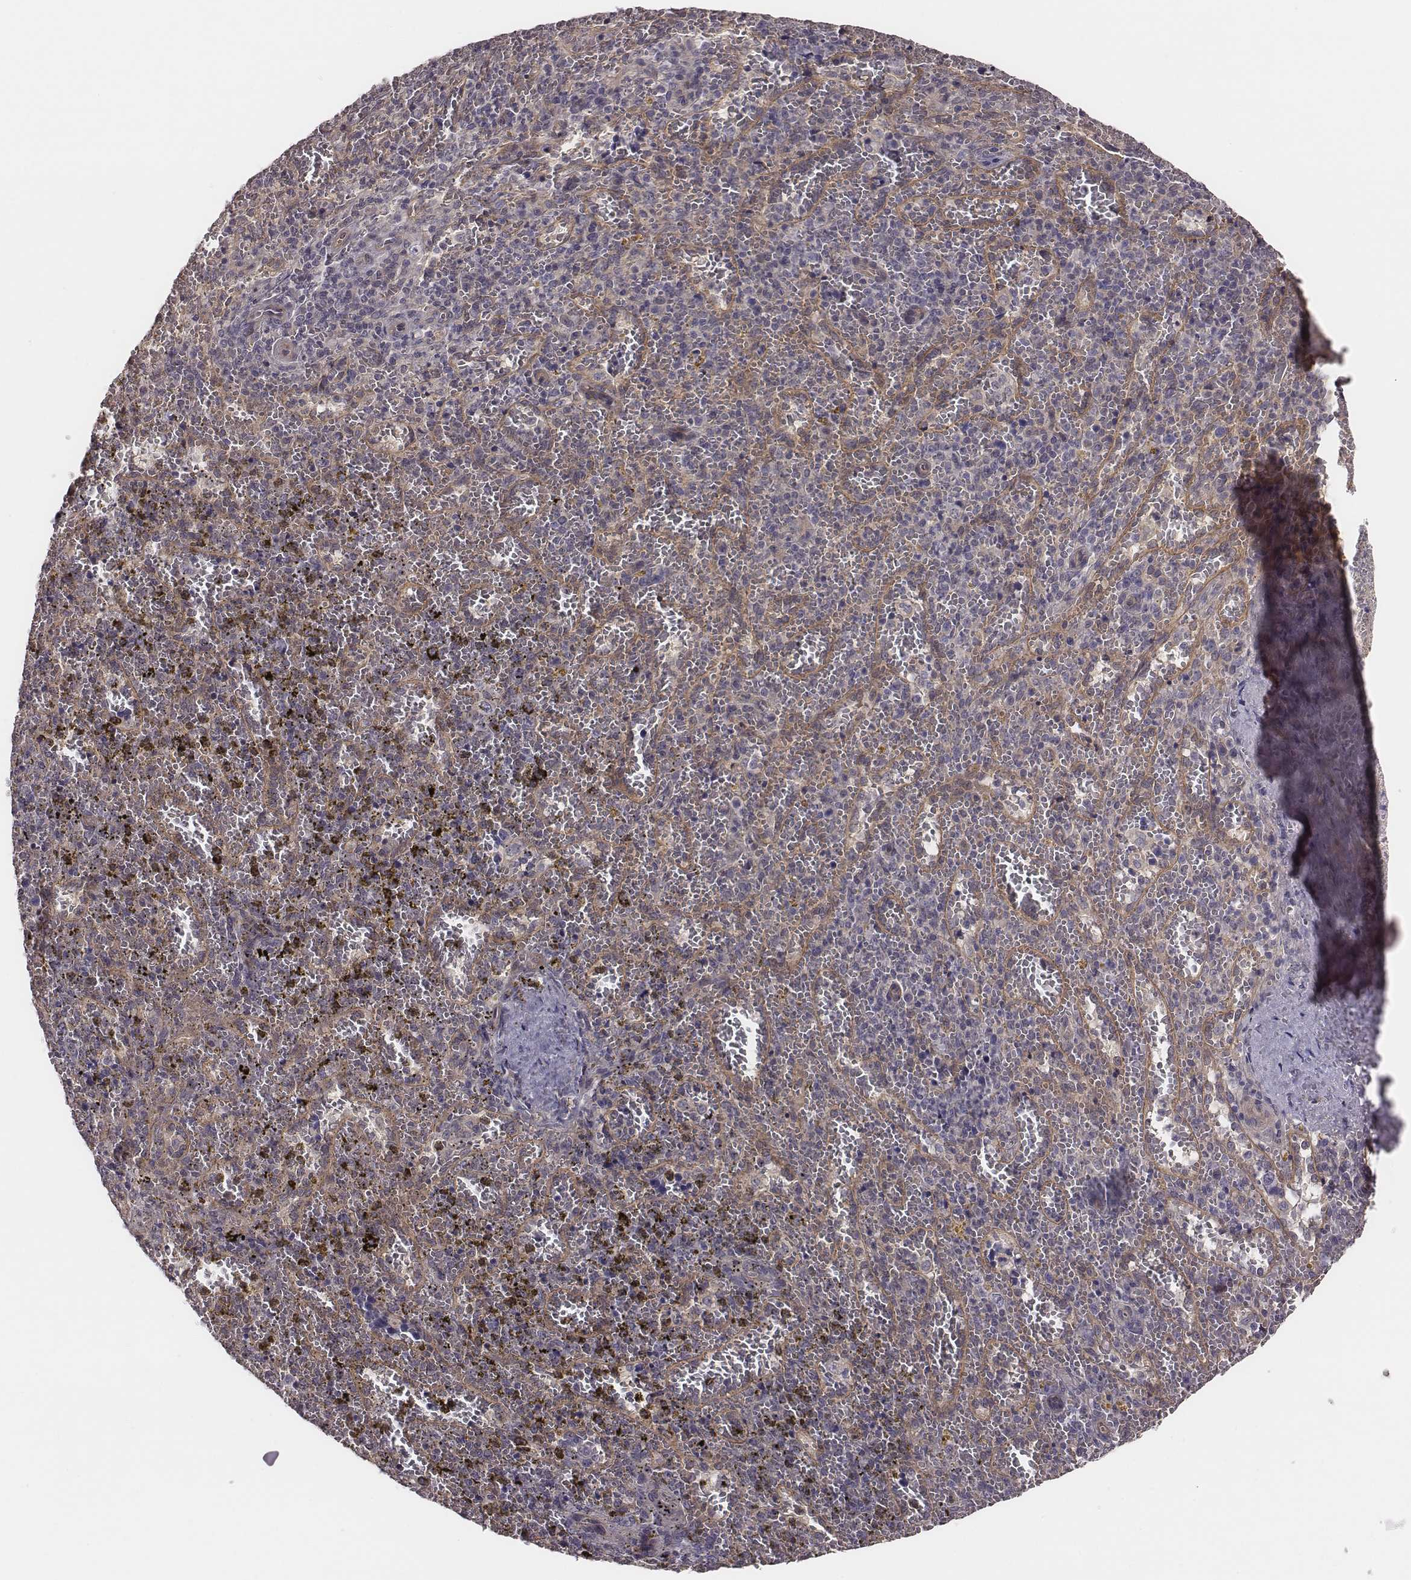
{"staining": {"intensity": "negative", "quantity": "none", "location": "none"}, "tissue": "spleen", "cell_type": "Cells in red pulp", "image_type": "normal", "snomed": [{"axis": "morphology", "description": "Normal tissue, NOS"}, {"axis": "topography", "description": "Spleen"}], "caption": "The immunohistochemistry histopathology image has no significant expression in cells in red pulp of spleen.", "gene": "SCARF1", "patient": {"sex": "female", "age": 50}}